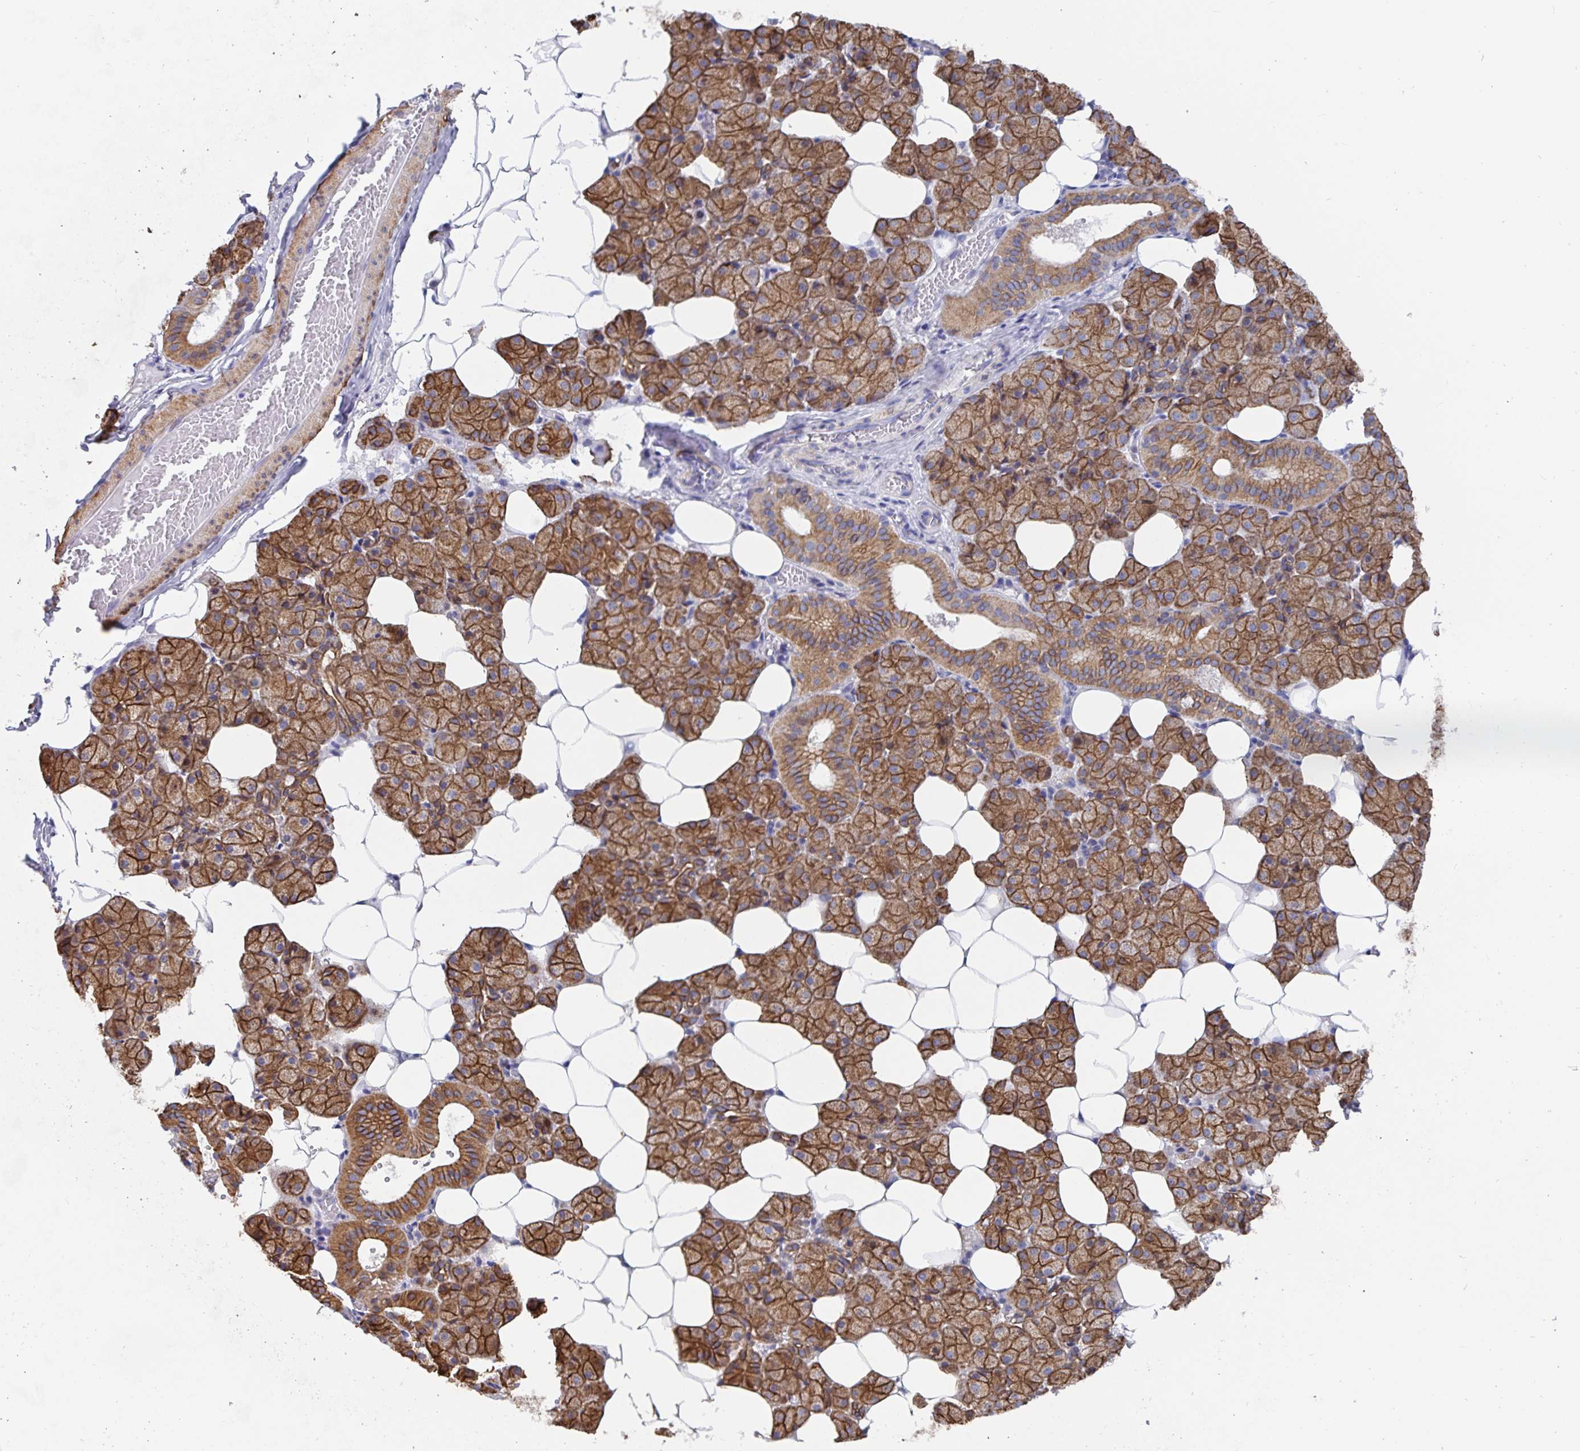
{"staining": {"intensity": "moderate", "quantity": ">75%", "location": "cytoplasmic/membranous"}, "tissue": "salivary gland", "cell_type": "Glandular cells", "image_type": "normal", "snomed": [{"axis": "morphology", "description": "Normal tissue, NOS"}, {"axis": "topography", "description": "Salivary gland"}], "caption": "A histopathology image showing moderate cytoplasmic/membranous positivity in approximately >75% of glandular cells in benign salivary gland, as visualized by brown immunohistochemical staining.", "gene": "ZIK1", "patient": {"sex": "male", "age": 38}}